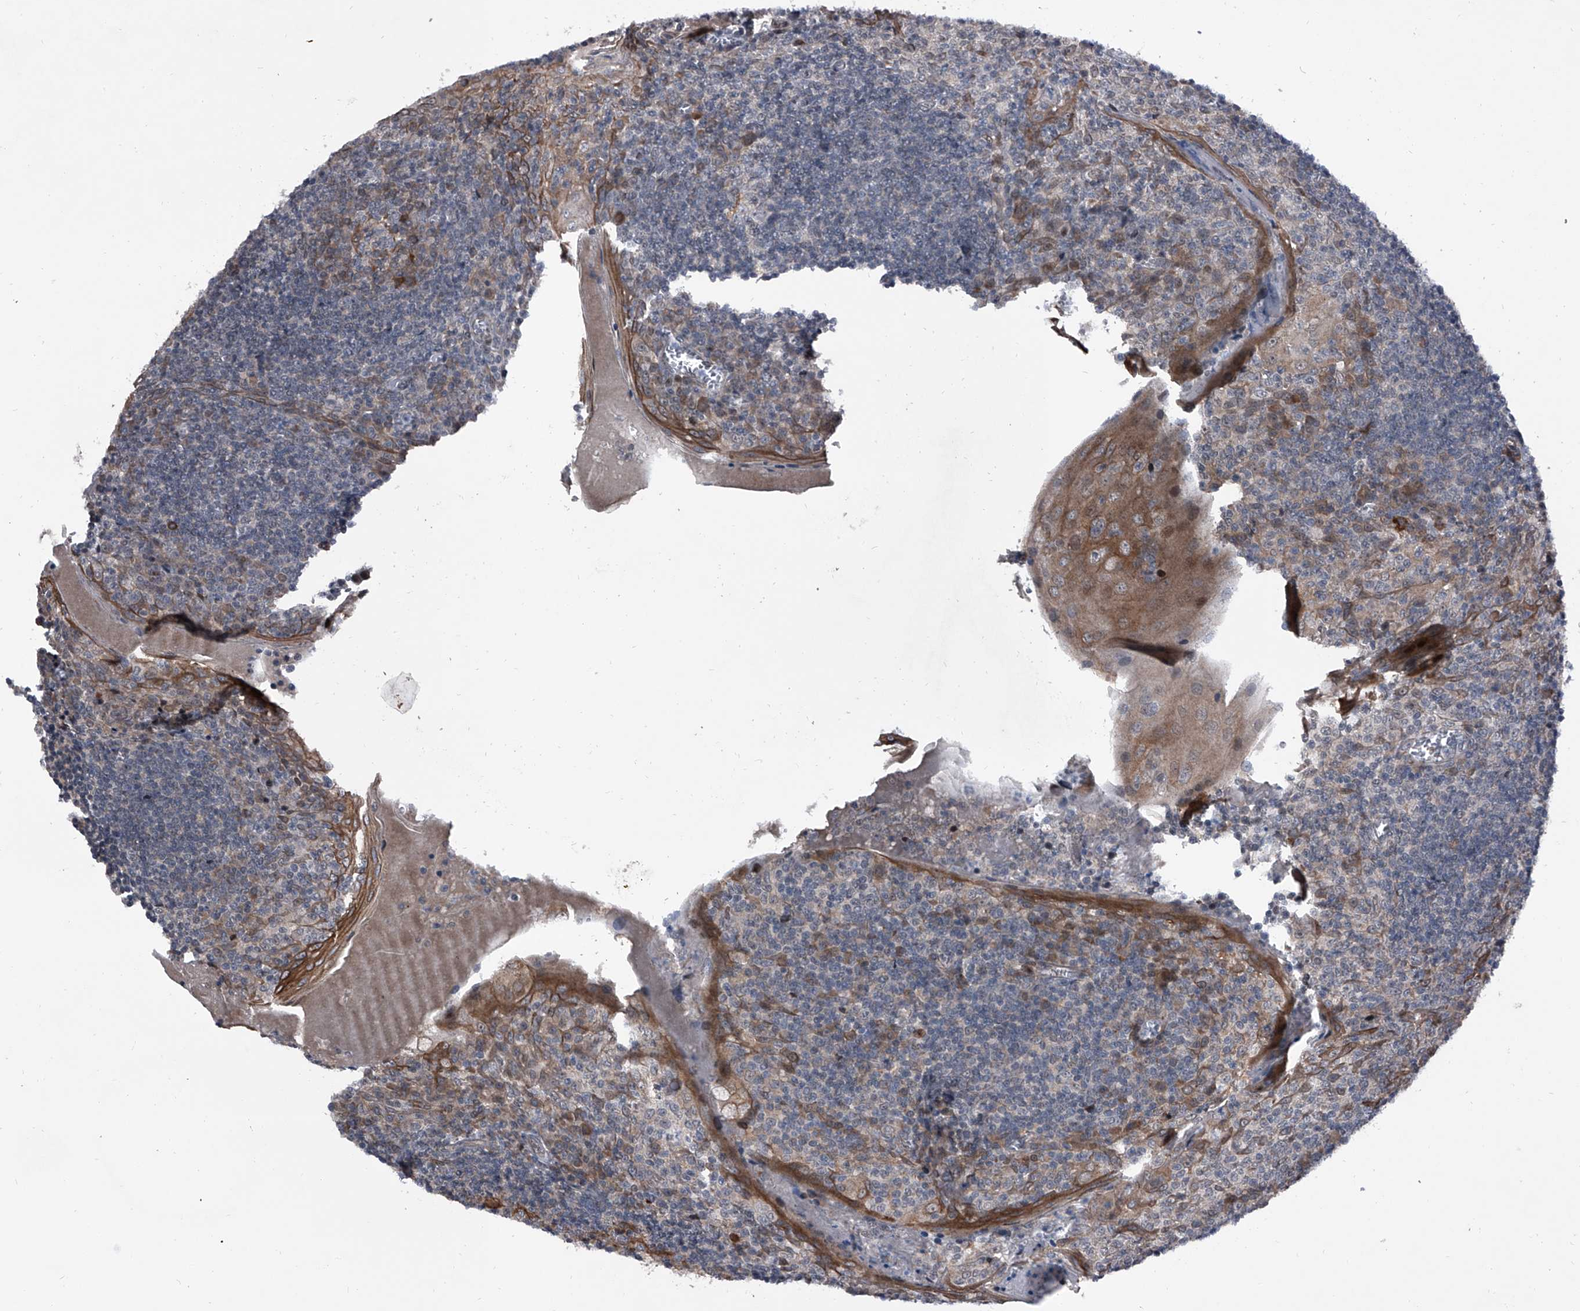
{"staining": {"intensity": "negative", "quantity": "none", "location": "none"}, "tissue": "tonsil", "cell_type": "Germinal center cells", "image_type": "normal", "snomed": [{"axis": "morphology", "description": "Normal tissue, NOS"}, {"axis": "topography", "description": "Tonsil"}], "caption": "DAB immunohistochemical staining of normal human tonsil displays no significant staining in germinal center cells.", "gene": "ELK4", "patient": {"sex": "male", "age": 27}}